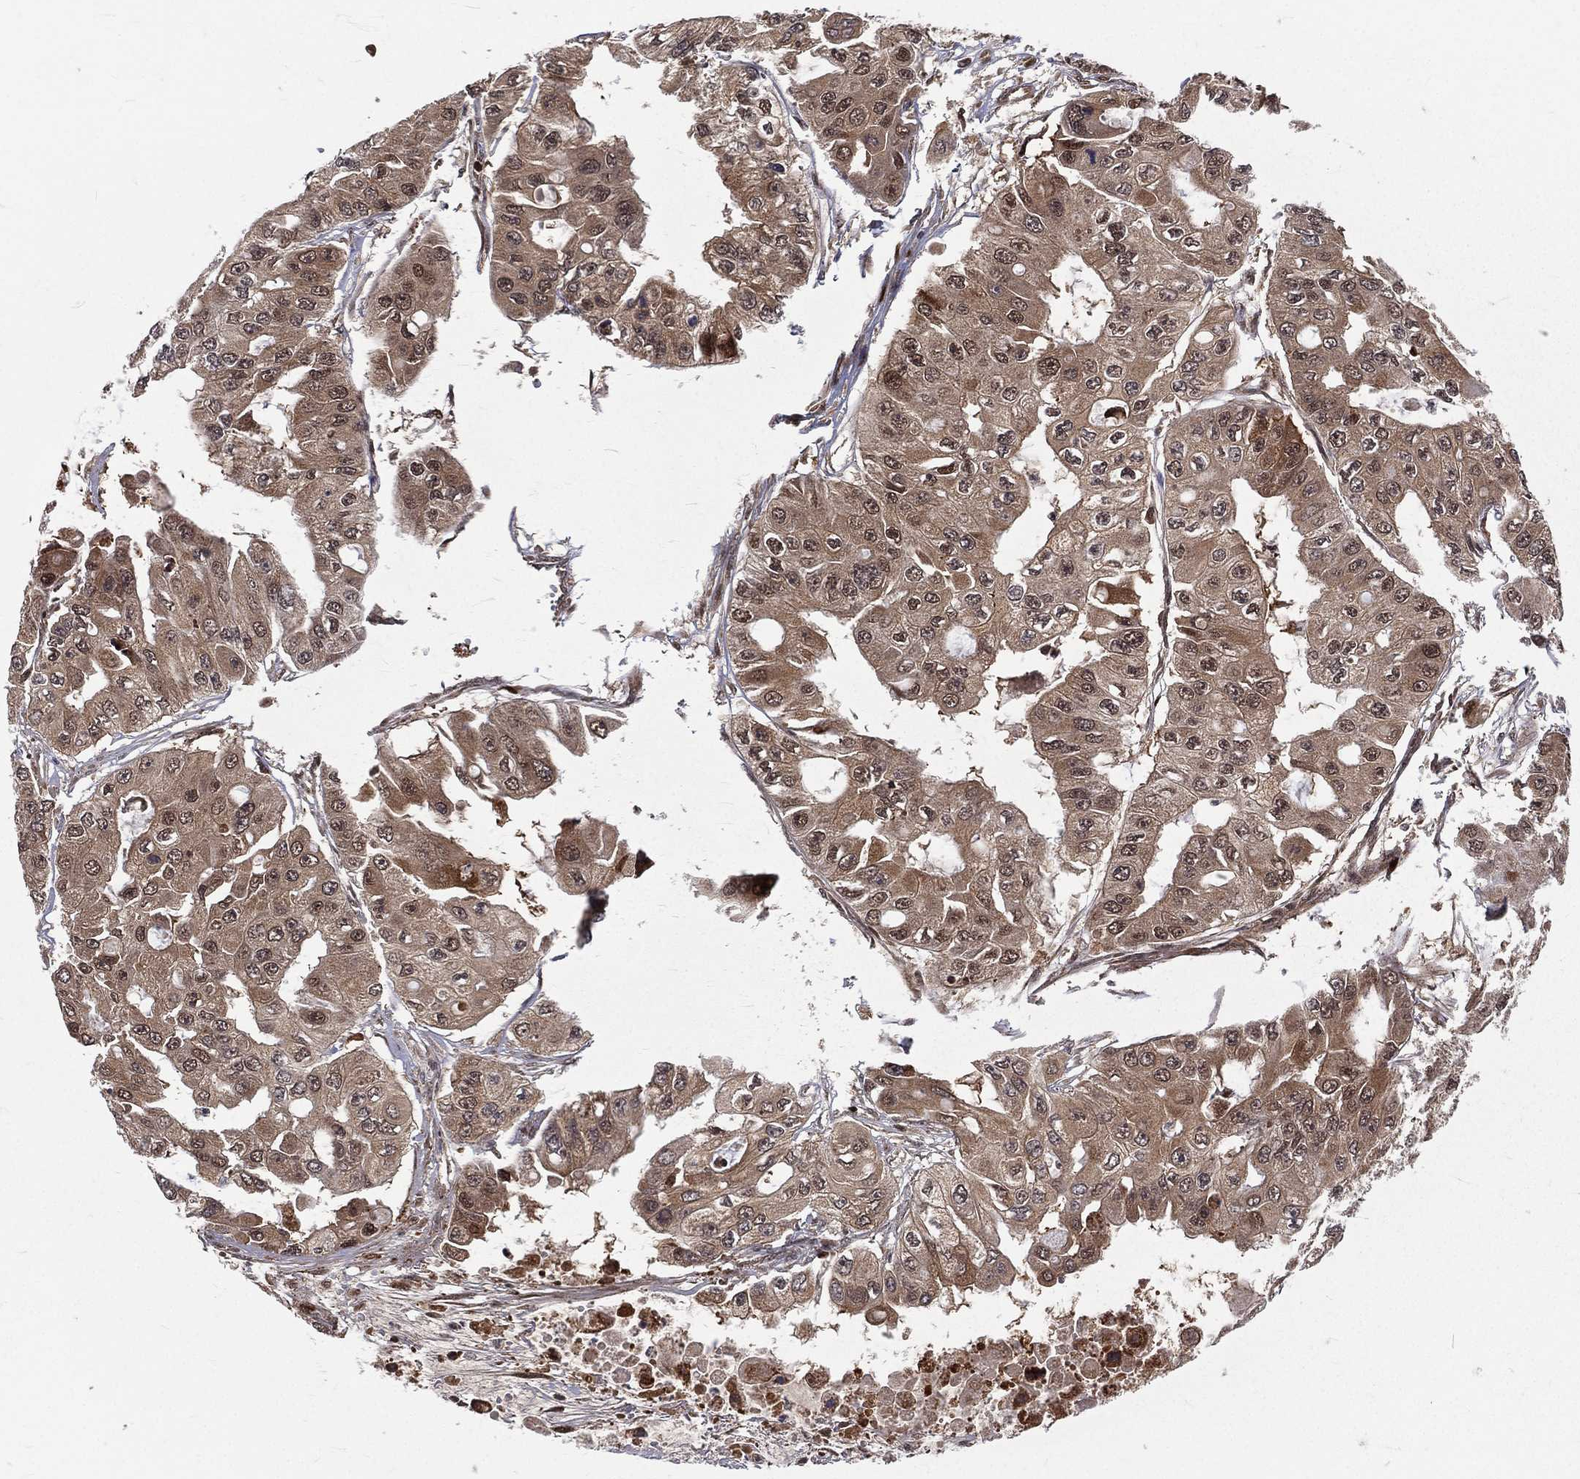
{"staining": {"intensity": "moderate", "quantity": "25%-75%", "location": "cytoplasmic/membranous"}, "tissue": "ovarian cancer", "cell_type": "Tumor cells", "image_type": "cancer", "snomed": [{"axis": "morphology", "description": "Cystadenocarcinoma, serous, NOS"}, {"axis": "topography", "description": "Ovary"}], "caption": "Protein expression analysis of ovarian cancer shows moderate cytoplasmic/membranous expression in about 25%-75% of tumor cells.", "gene": "MDM2", "patient": {"sex": "female", "age": 56}}